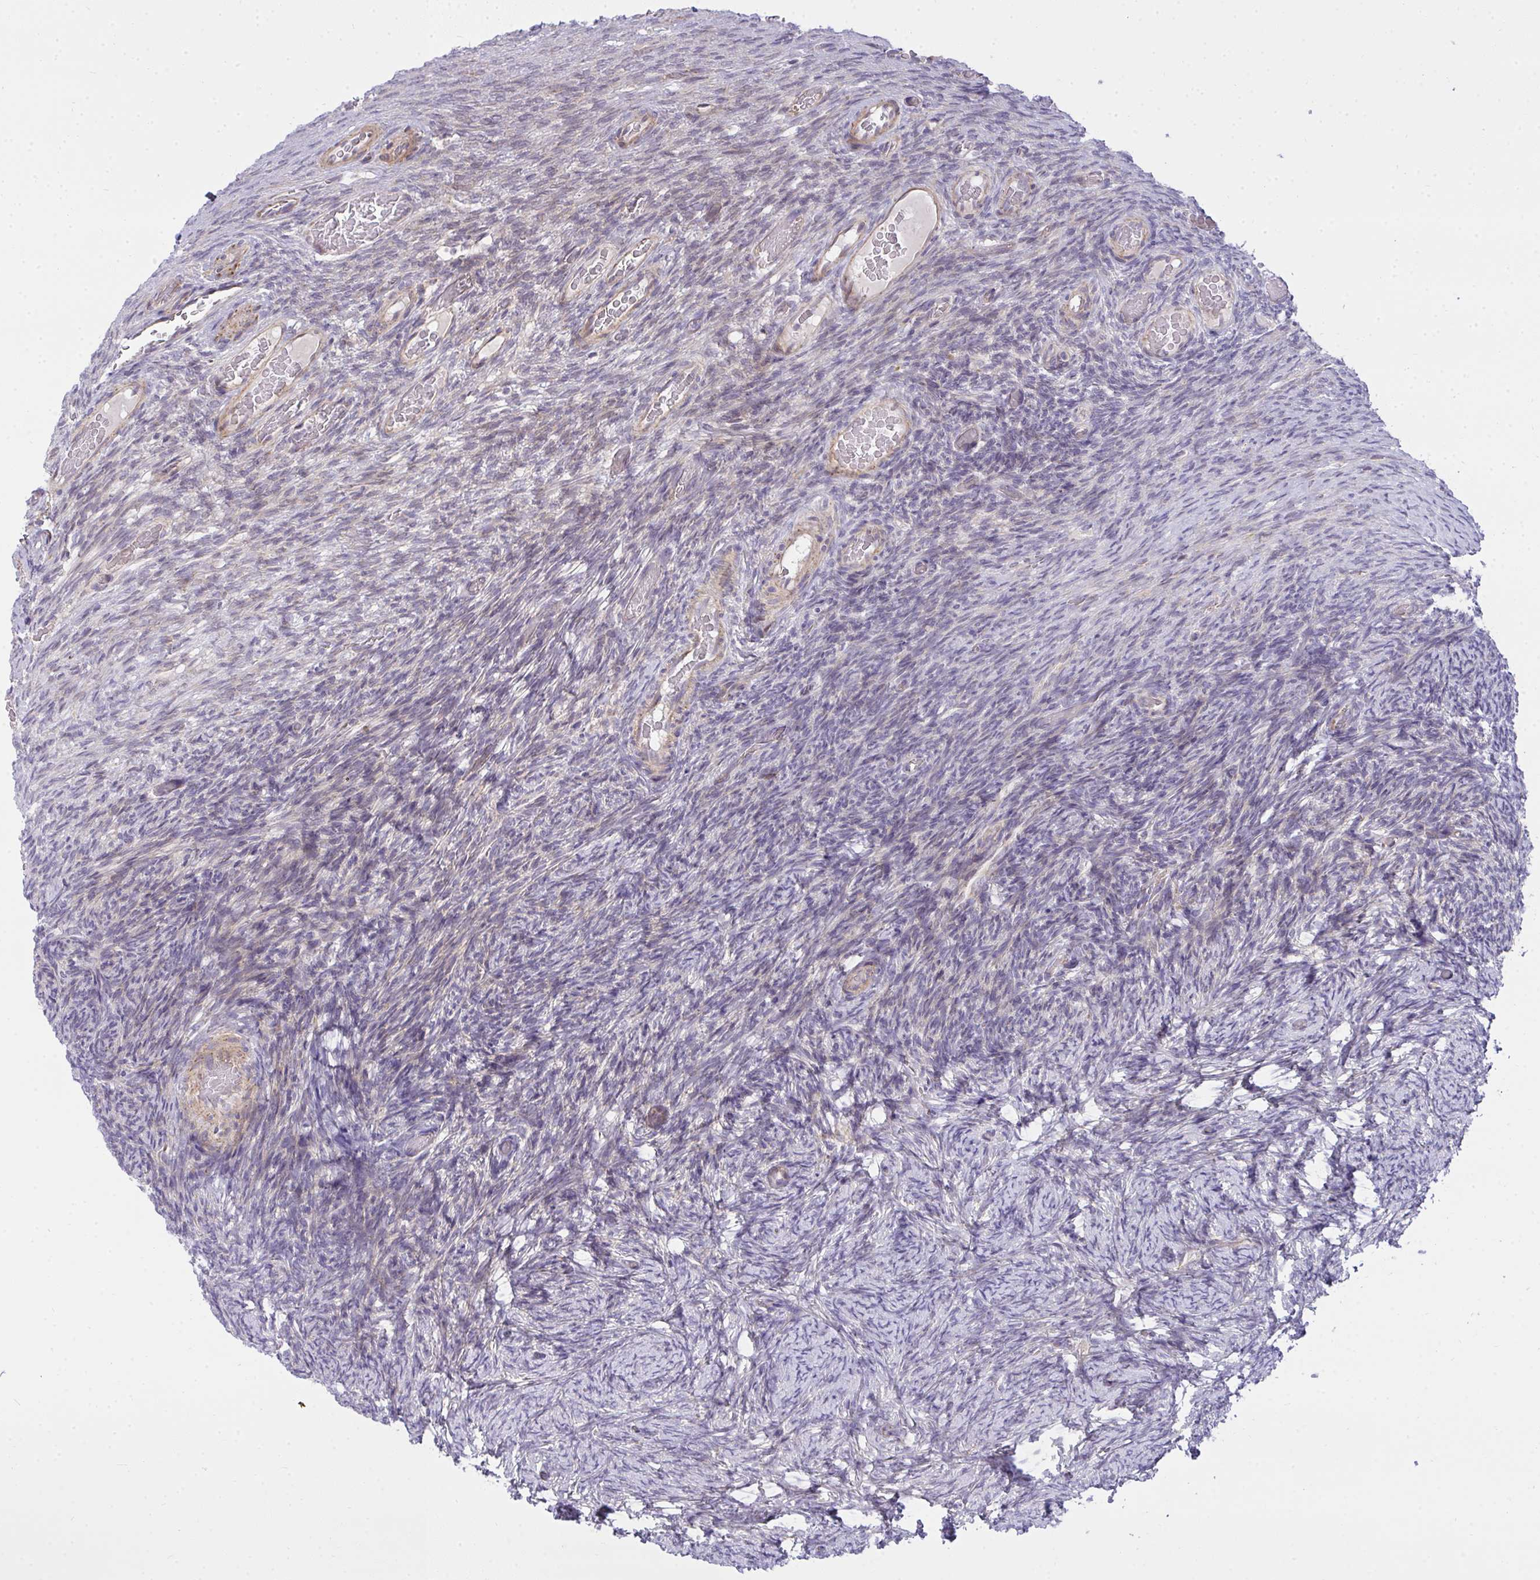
{"staining": {"intensity": "negative", "quantity": "none", "location": "none"}, "tissue": "ovary", "cell_type": "Ovarian stroma cells", "image_type": "normal", "snomed": [{"axis": "morphology", "description": "Normal tissue, NOS"}, {"axis": "topography", "description": "Ovary"}], "caption": "This is an immunohistochemistry (IHC) image of benign ovary. There is no expression in ovarian stroma cells.", "gene": "SRRM4", "patient": {"sex": "female", "age": 34}}